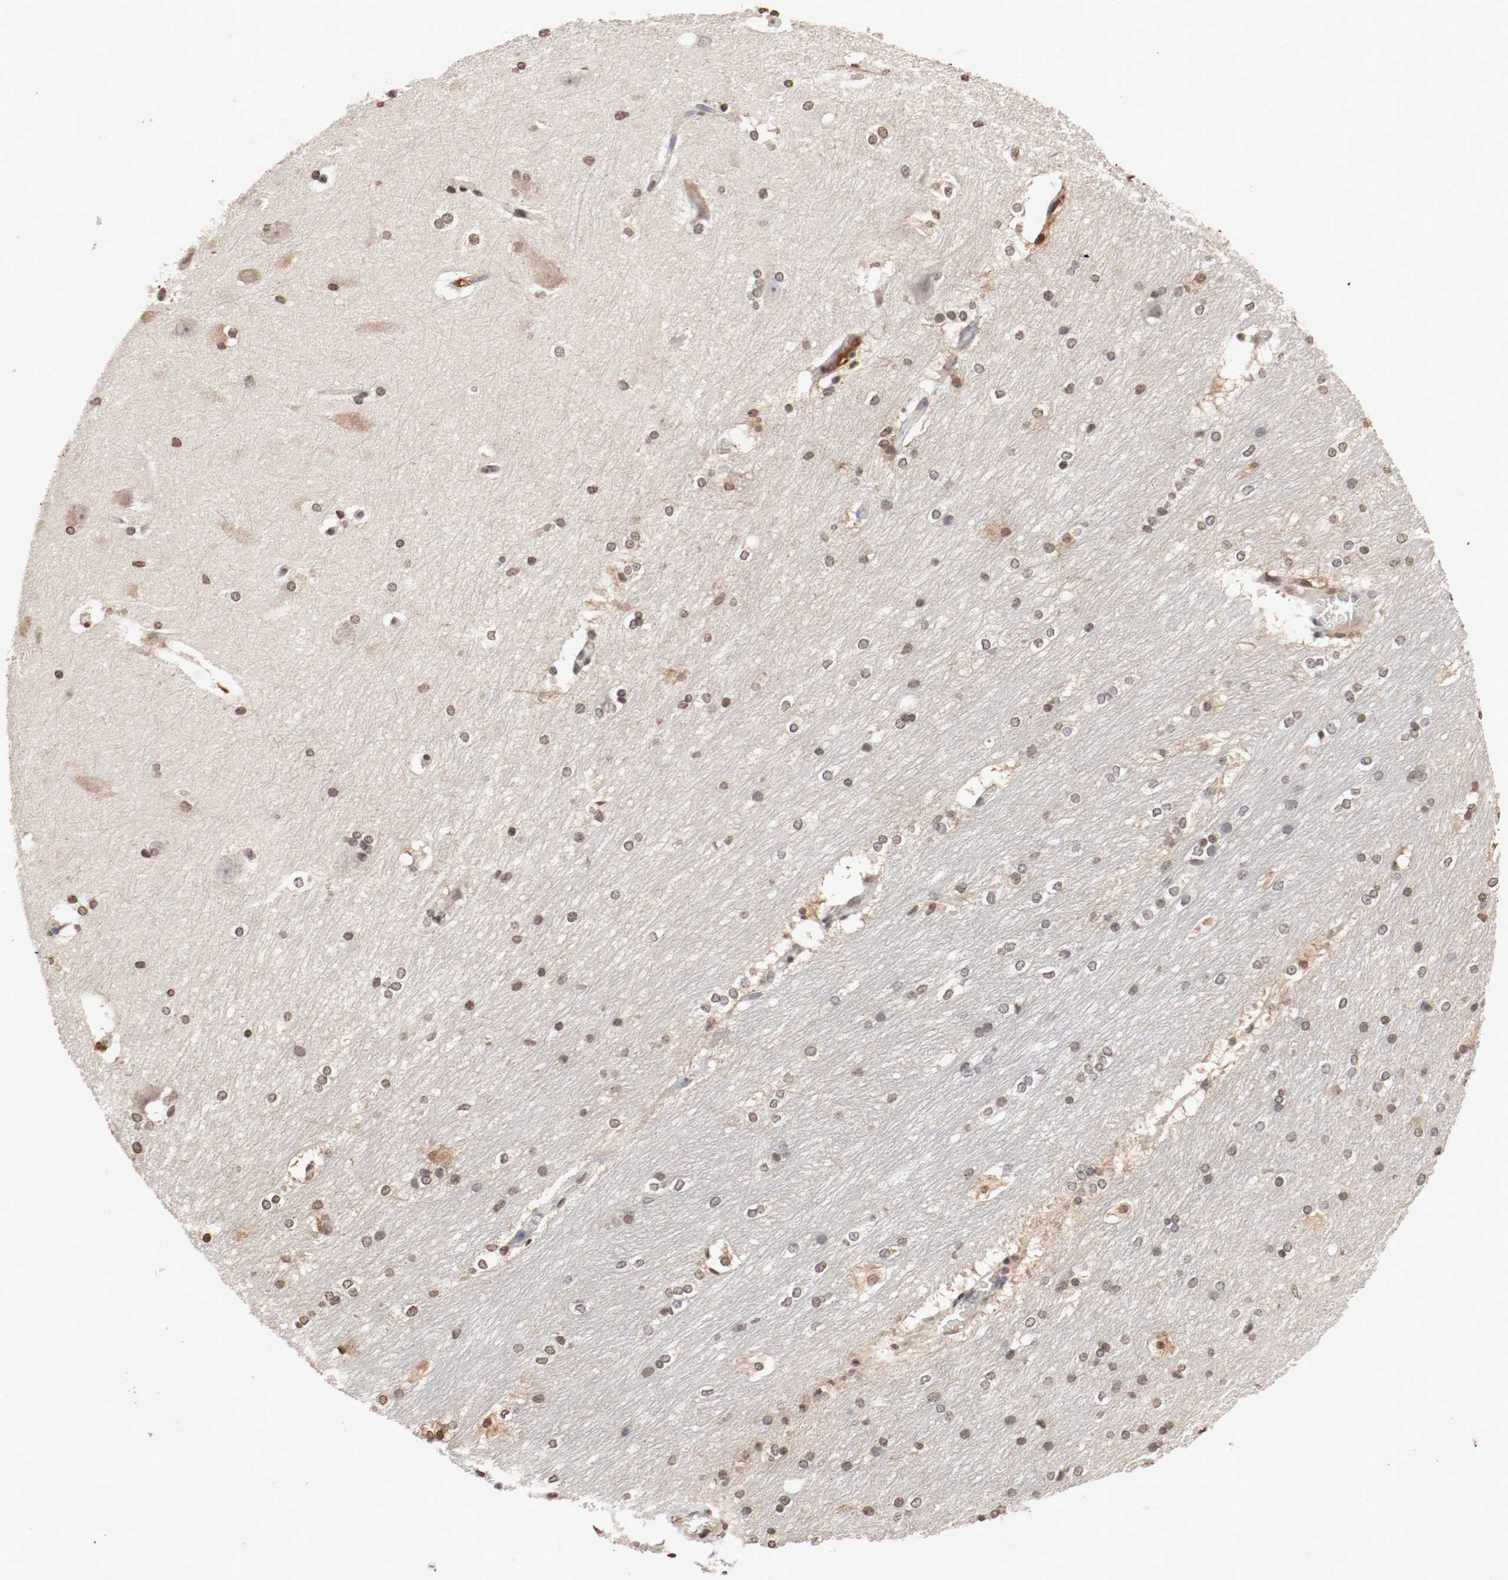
{"staining": {"intensity": "moderate", "quantity": "25%-75%", "location": "nuclear"}, "tissue": "hippocampus", "cell_type": "Glial cells", "image_type": "normal", "snomed": [{"axis": "morphology", "description": "Normal tissue, NOS"}, {"axis": "topography", "description": "Hippocampus"}], "caption": "Immunohistochemical staining of normal hippocampus shows moderate nuclear protein staining in approximately 25%-75% of glial cells. The staining was performed using DAB to visualize the protein expression in brown, while the nuclei were stained in blue with hematoxylin (Magnification: 20x).", "gene": "WASL", "patient": {"sex": "female", "age": 19}}